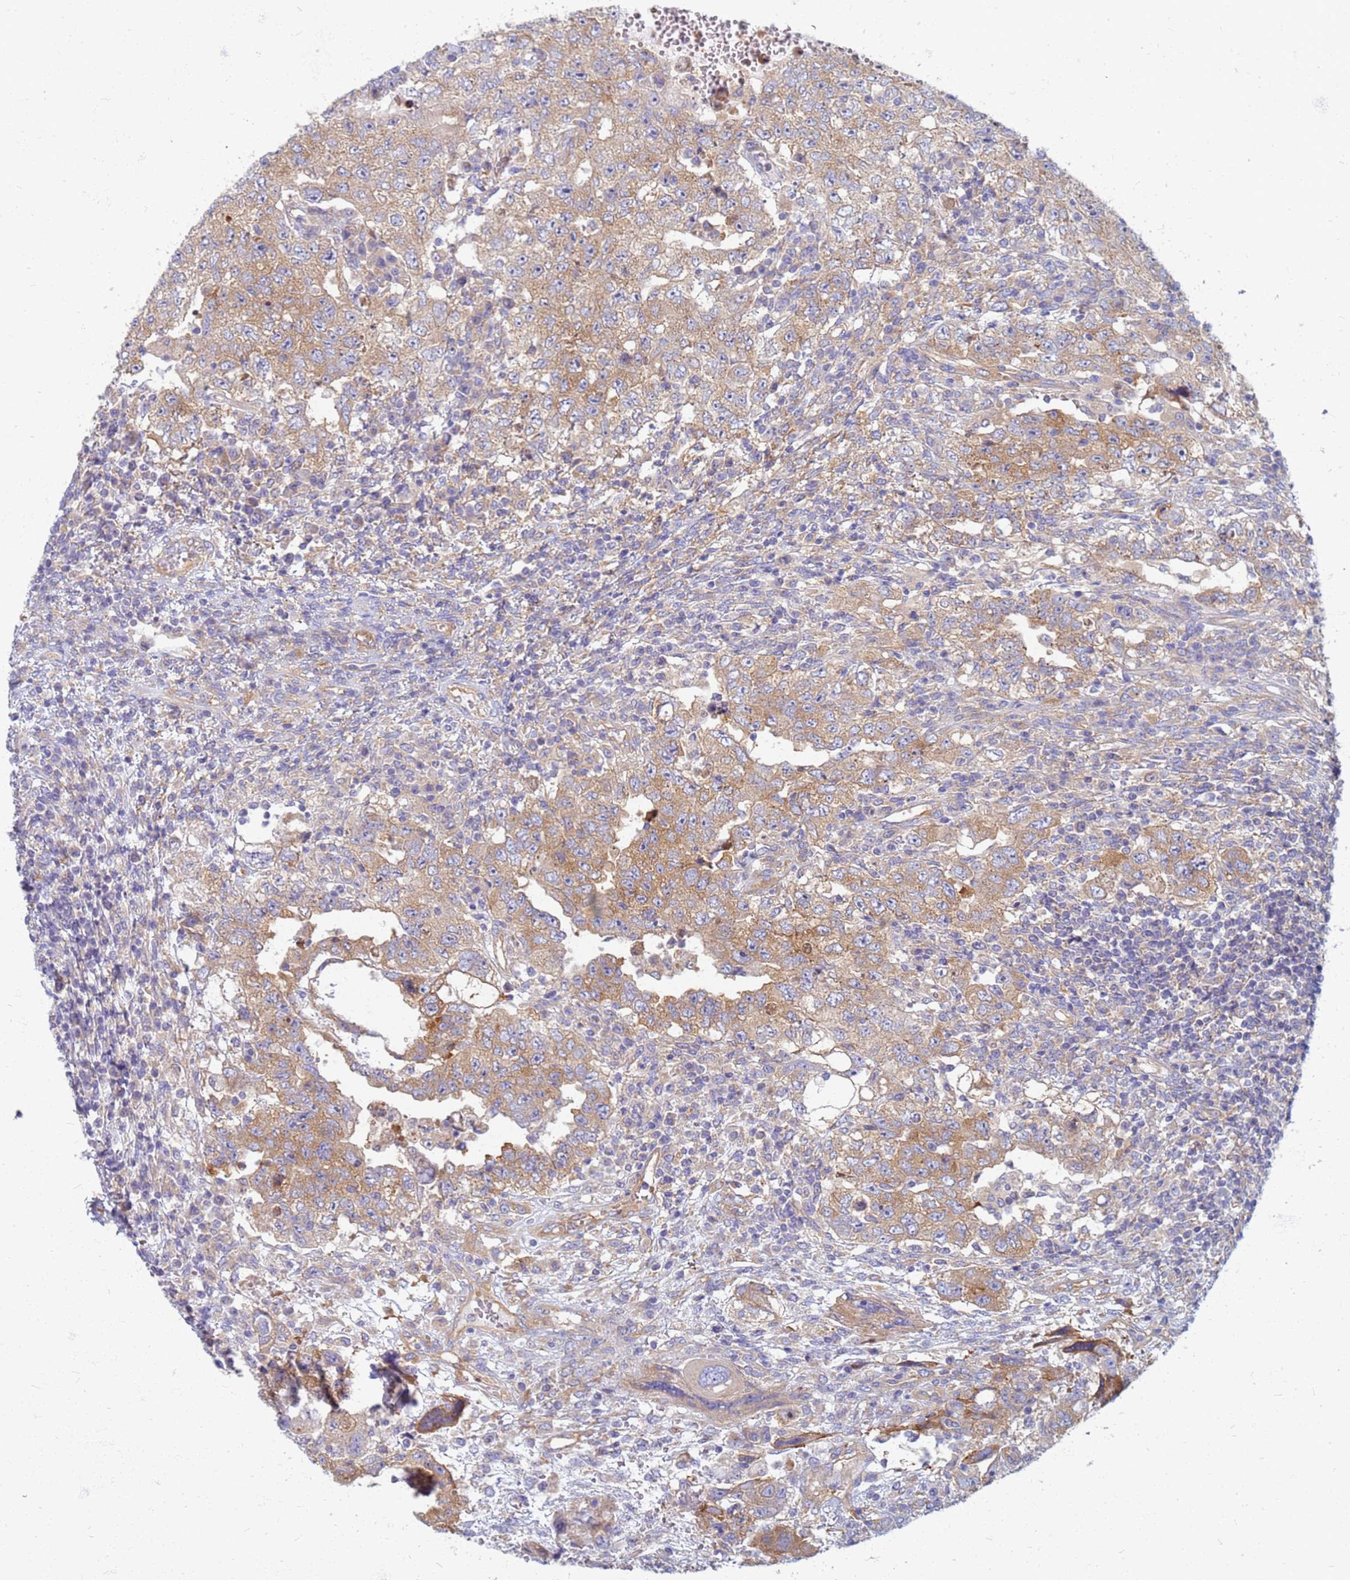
{"staining": {"intensity": "moderate", "quantity": ">75%", "location": "cytoplasmic/membranous"}, "tissue": "testis cancer", "cell_type": "Tumor cells", "image_type": "cancer", "snomed": [{"axis": "morphology", "description": "Carcinoma, Embryonal, NOS"}, {"axis": "topography", "description": "Testis"}], "caption": "Immunohistochemistry image of testis cancer stained for a protein (brown), which shows medium levels of moderate cytoplasmic/membranous staining in about >75% of tumor cells.", "gene": "EEA1", "patient": {"sex": "male", "age": 26}}